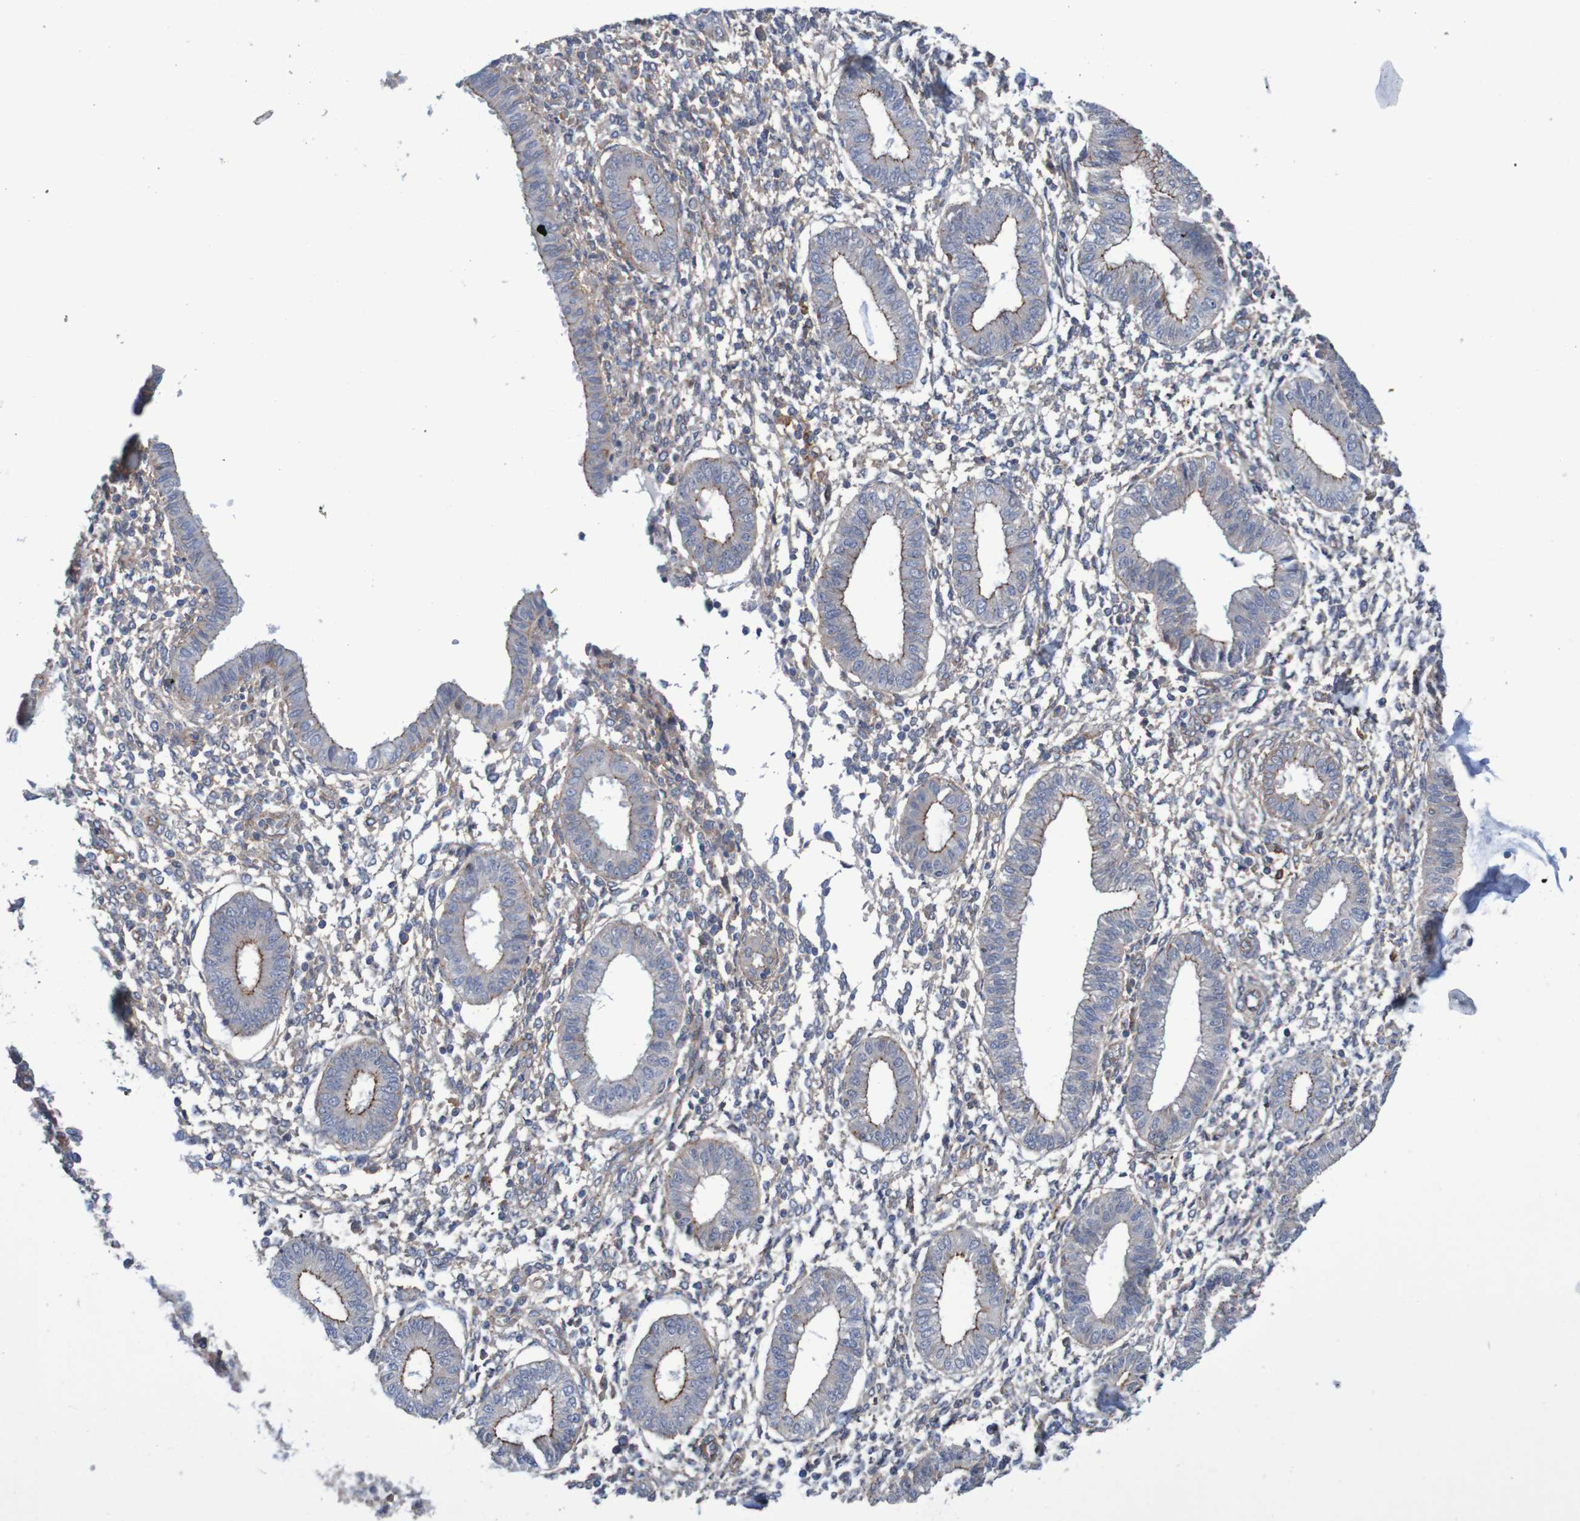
{"staining": {"intensity": "weak", "quantity": "<25%", "location": "cytoplasmic/membranous"}, "tissue": "endometrium", "cell_type": "Cells in endometrial stroma", "image_type": "normal", "snomed": [{"axis": "morphology", "description": "Normal tissue, NOS"}, {"axis": "topography", "description": "Endometrium"}], "caption": "Endometrium stained for a protein using IHC demonstrates no expression cells in endometrial stroma.", "gene": "NECTIN2", "patient": {"sex": "female", "age": 50}}